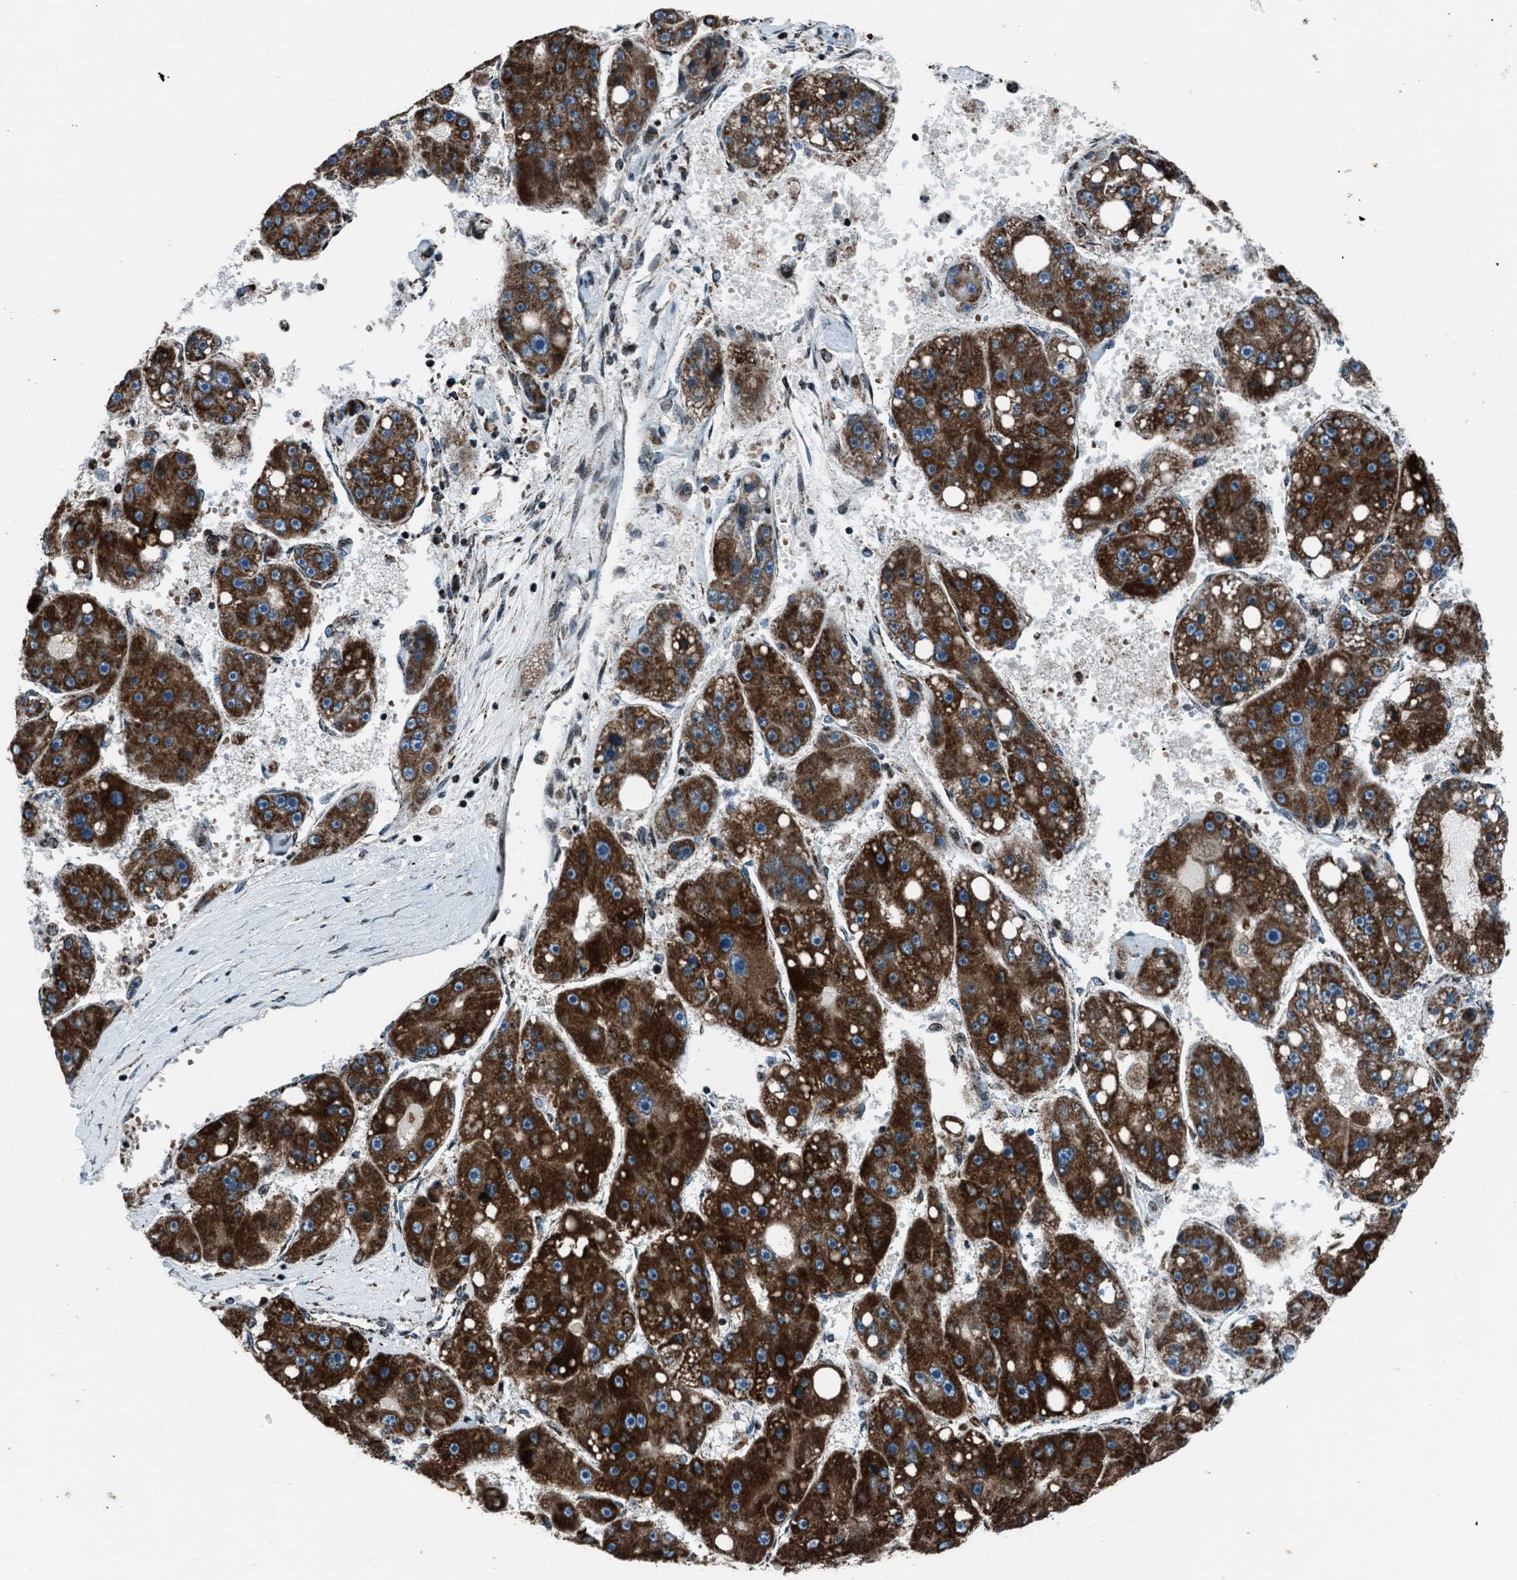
{"staining": {"intensity": "strong", "quantity": ">75%", "location": "cytoplasmic/membranous"}, "tissue": "liver cancer", "cell_type": "Tumor cells", "image_type": "cancer", "snomed": [{"axis": "morphology", "description": "Carcinoma, Hepatocellular, NOS"}, {"axis": "topography", "description": "Liver"}], "caption": "Human liver cancer stained with a protein marker reveals strong staining in tumor cells.", "gene": "MORC3", "patient": {"sex": "female", "age": 61}}